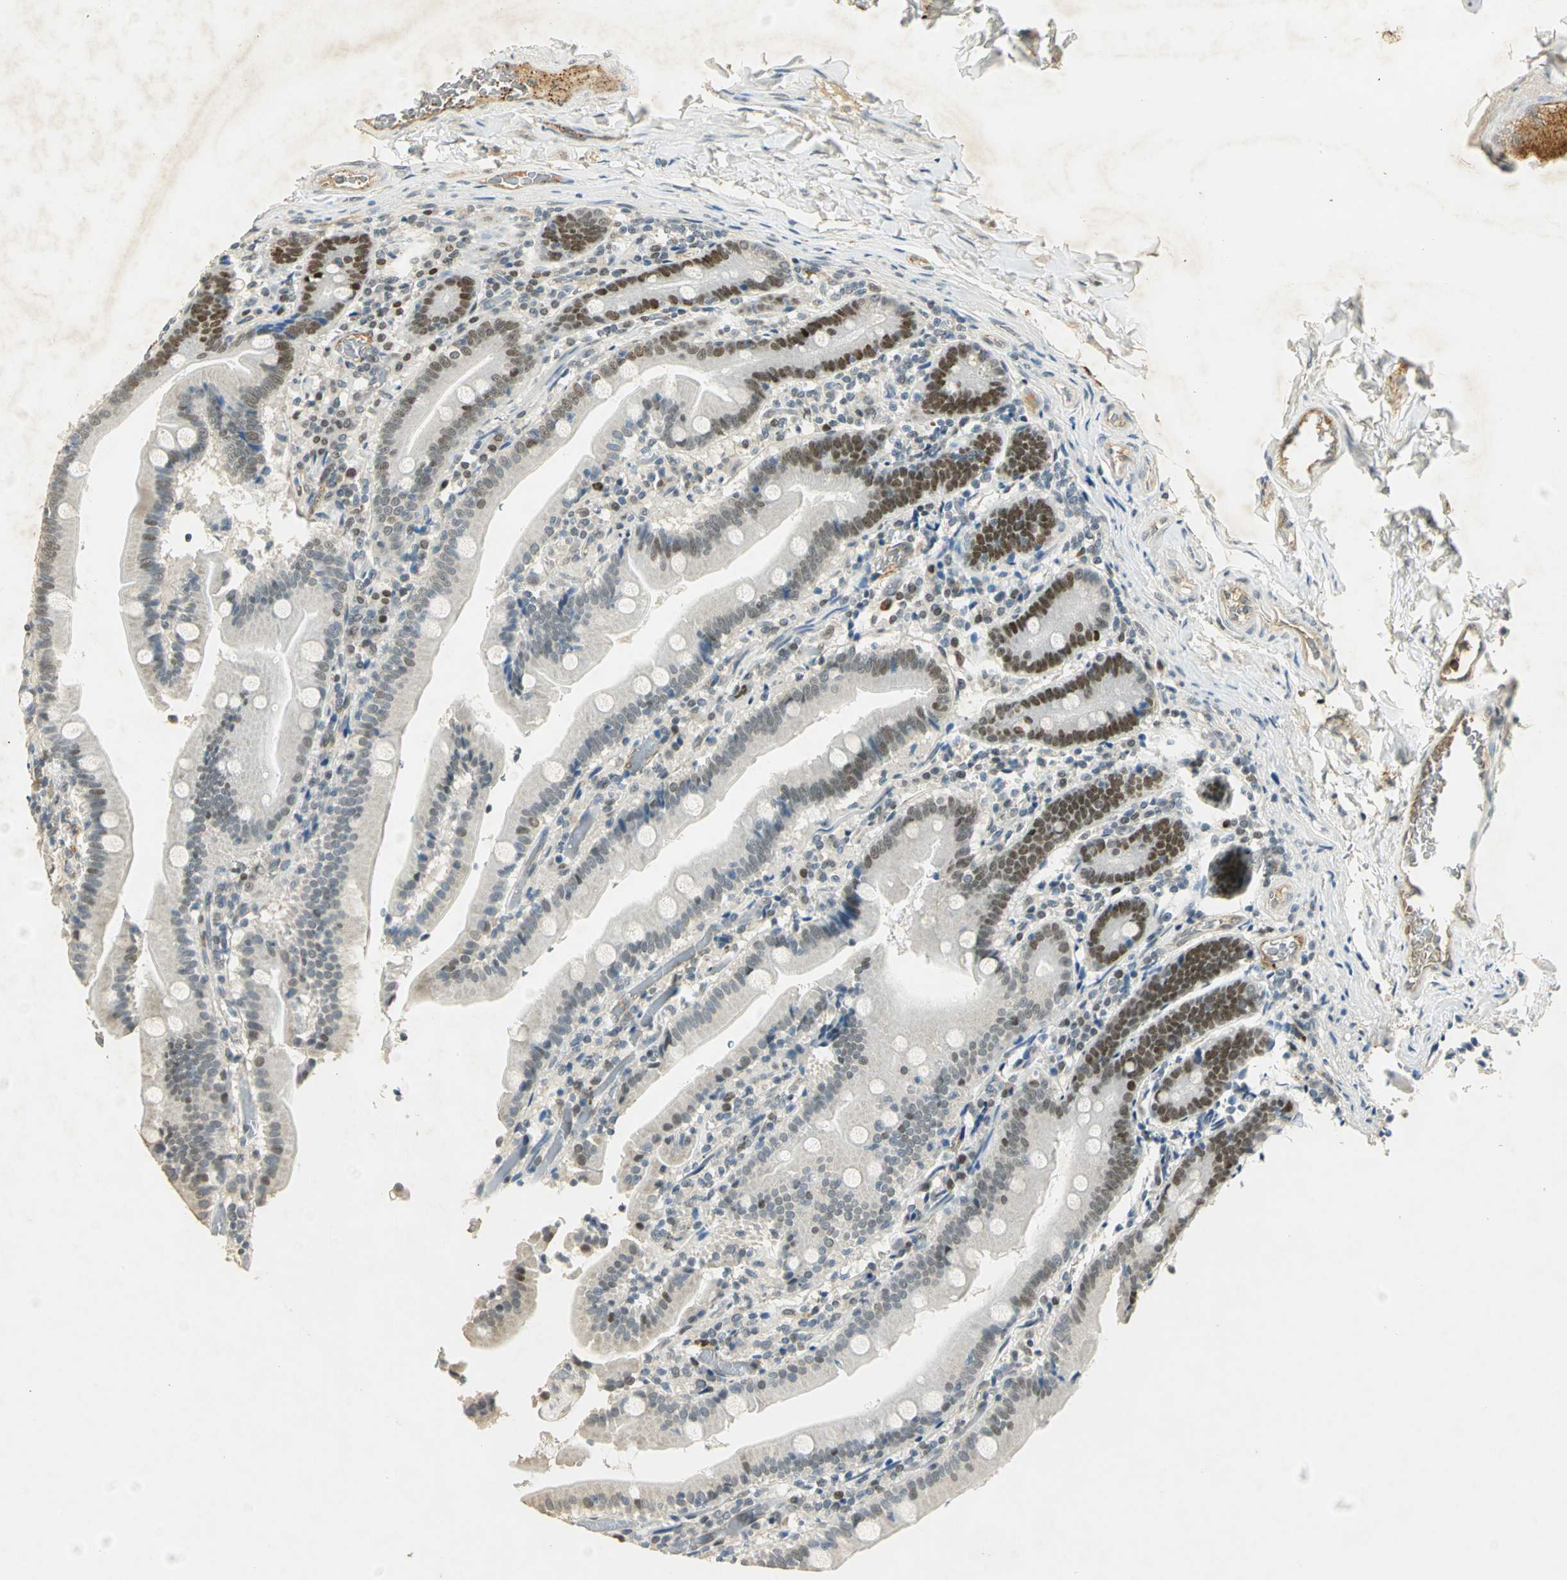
{"staining": {"intensity": "strong", "quantity": ">75%", "location": "nuclear"}, "tissue": "duodenum", "cell_type": "Glandular cells", "image_type": "normal", "snomed": [{"axis": "morphology", "description": "Normal tissue, NOS"}, {"axis": "topography", "description": "Duodenum"}], "caption": "High-magnification brightfield microscopy of unremarkable duodenum stained with DAB (brown) and counterstained with hematoxylin (blue). glandular cells exhibit strong nuclear expression is present in about>75% of cells. The protein is stained brown, and the nuclei are stained in blue (DAB (3,3'-diaminobenzidine) IHC with brightfield microscopy, high magnification).", "gene": "AK6", "patient": {"sex": "female", "age": 53}}